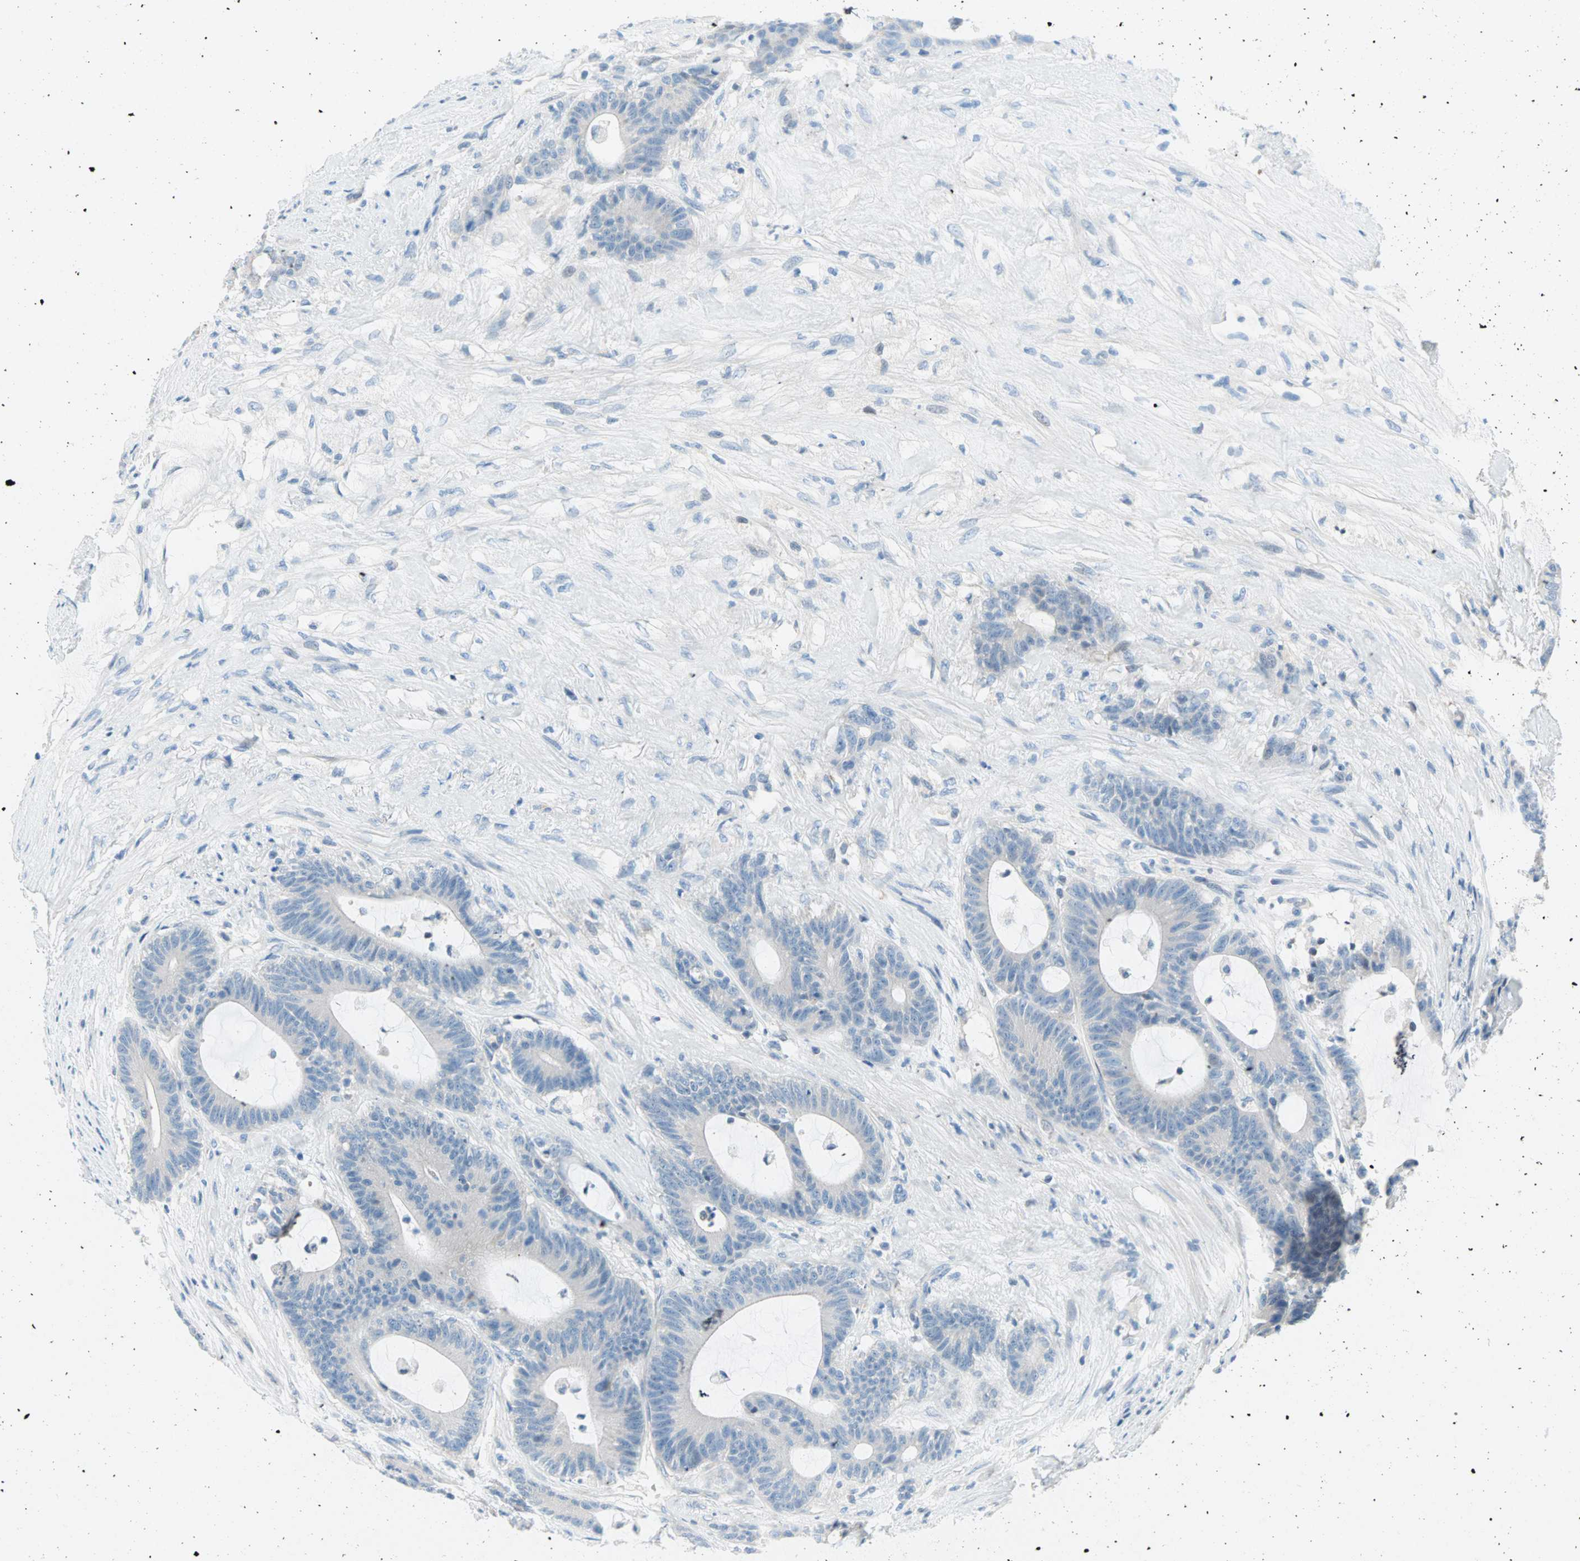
{"staining": {"intensity": "negative", "quantity": "none", "location": "none"}, "tissue": "colorectal cancer", "cell_type": "Tumor cells", "image_type": "cancer", "snomed": [{"axis": "morphology", "description": "Adenocarcinoma, NOS"}, {"axis": "topography", "description": "Colon"}], "caption": "High magnification brightfield microscopy of adenocarcinoma (colorectal) stained with DAB (brown) and counterstained with hematoxylin (blue): tumor cells show no significant staining.", "gene": "TMEM163", "patient": {"sex": "female", "age": 84}}